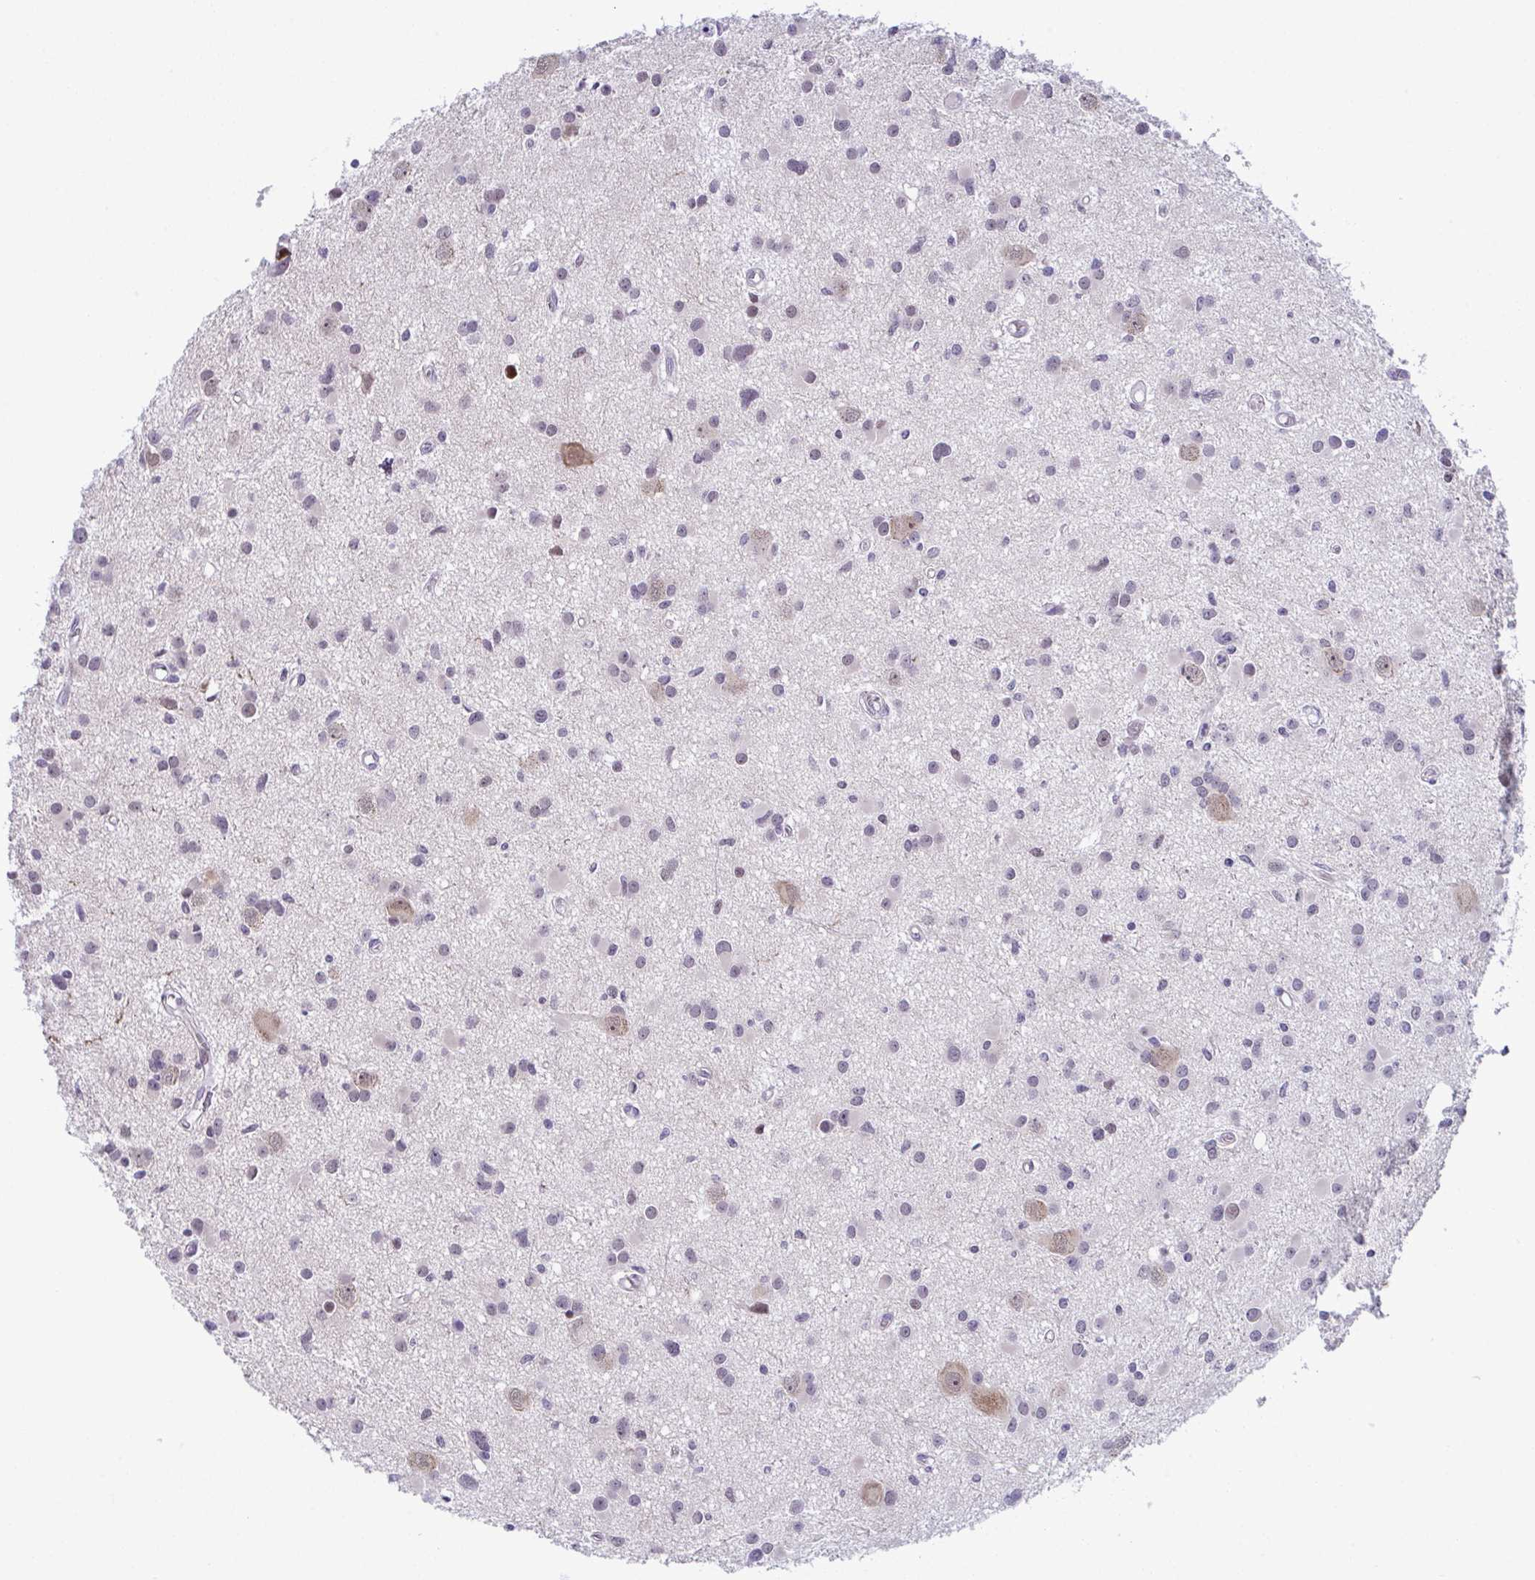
{"staining": {"intensity": "weak", "quantity": "<25%", "location": "nuclear"}, "tissue": "glioma", "cell_type": "Tumor cells", "image_type": "cancer", "snomed": [{"axis": "morphology", "description": "Glioma, malignant, High grade"}, {"axis": "topography", "description": "Brain"}], "caption": "This is an immunohistochemistry (IHC) photomicrograph of glioma. There is no expression in tumor cells.", "gene": "USP35", "patient": {"sex": "male", "age": 54}}